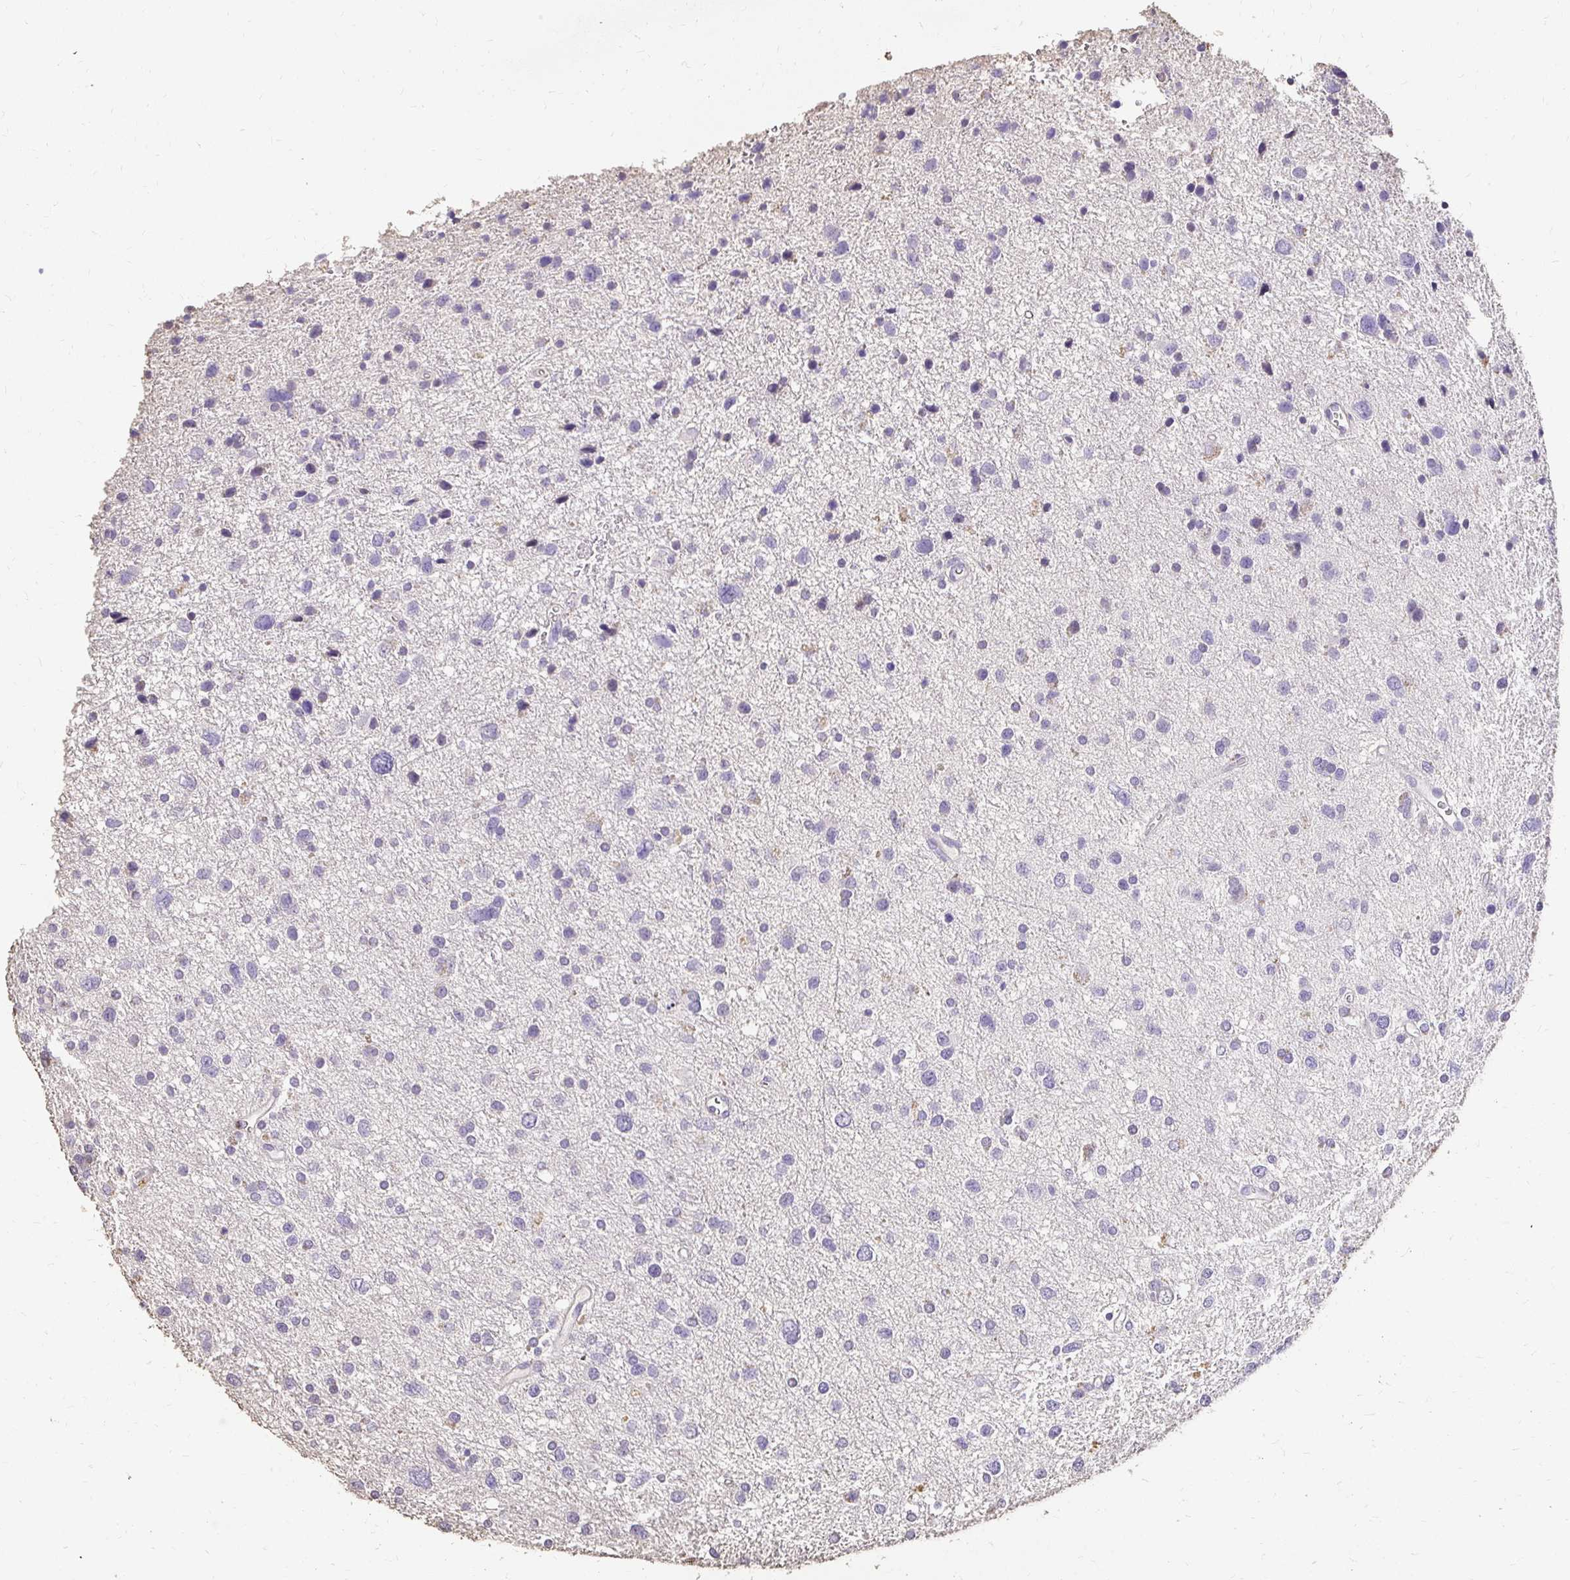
{"staining": {"intensity": "negative", "quantity": "none", "location": "none"}, "tissue": "glioma", "cell_type": "Tumor cells", "image_type": "cancer", "snomed": [{"axis": "morphology", "description": "Glioma, malignant, Low grade"}, {"axis": "topography", "description": "Brain"}], "caption": "Malignant glioma (low-grade) stained for a protein using immunohistochemistry shows no expression tumor cells.", "gene": "UGT1A6", "patient": {"sex": "female", "age": 55}}